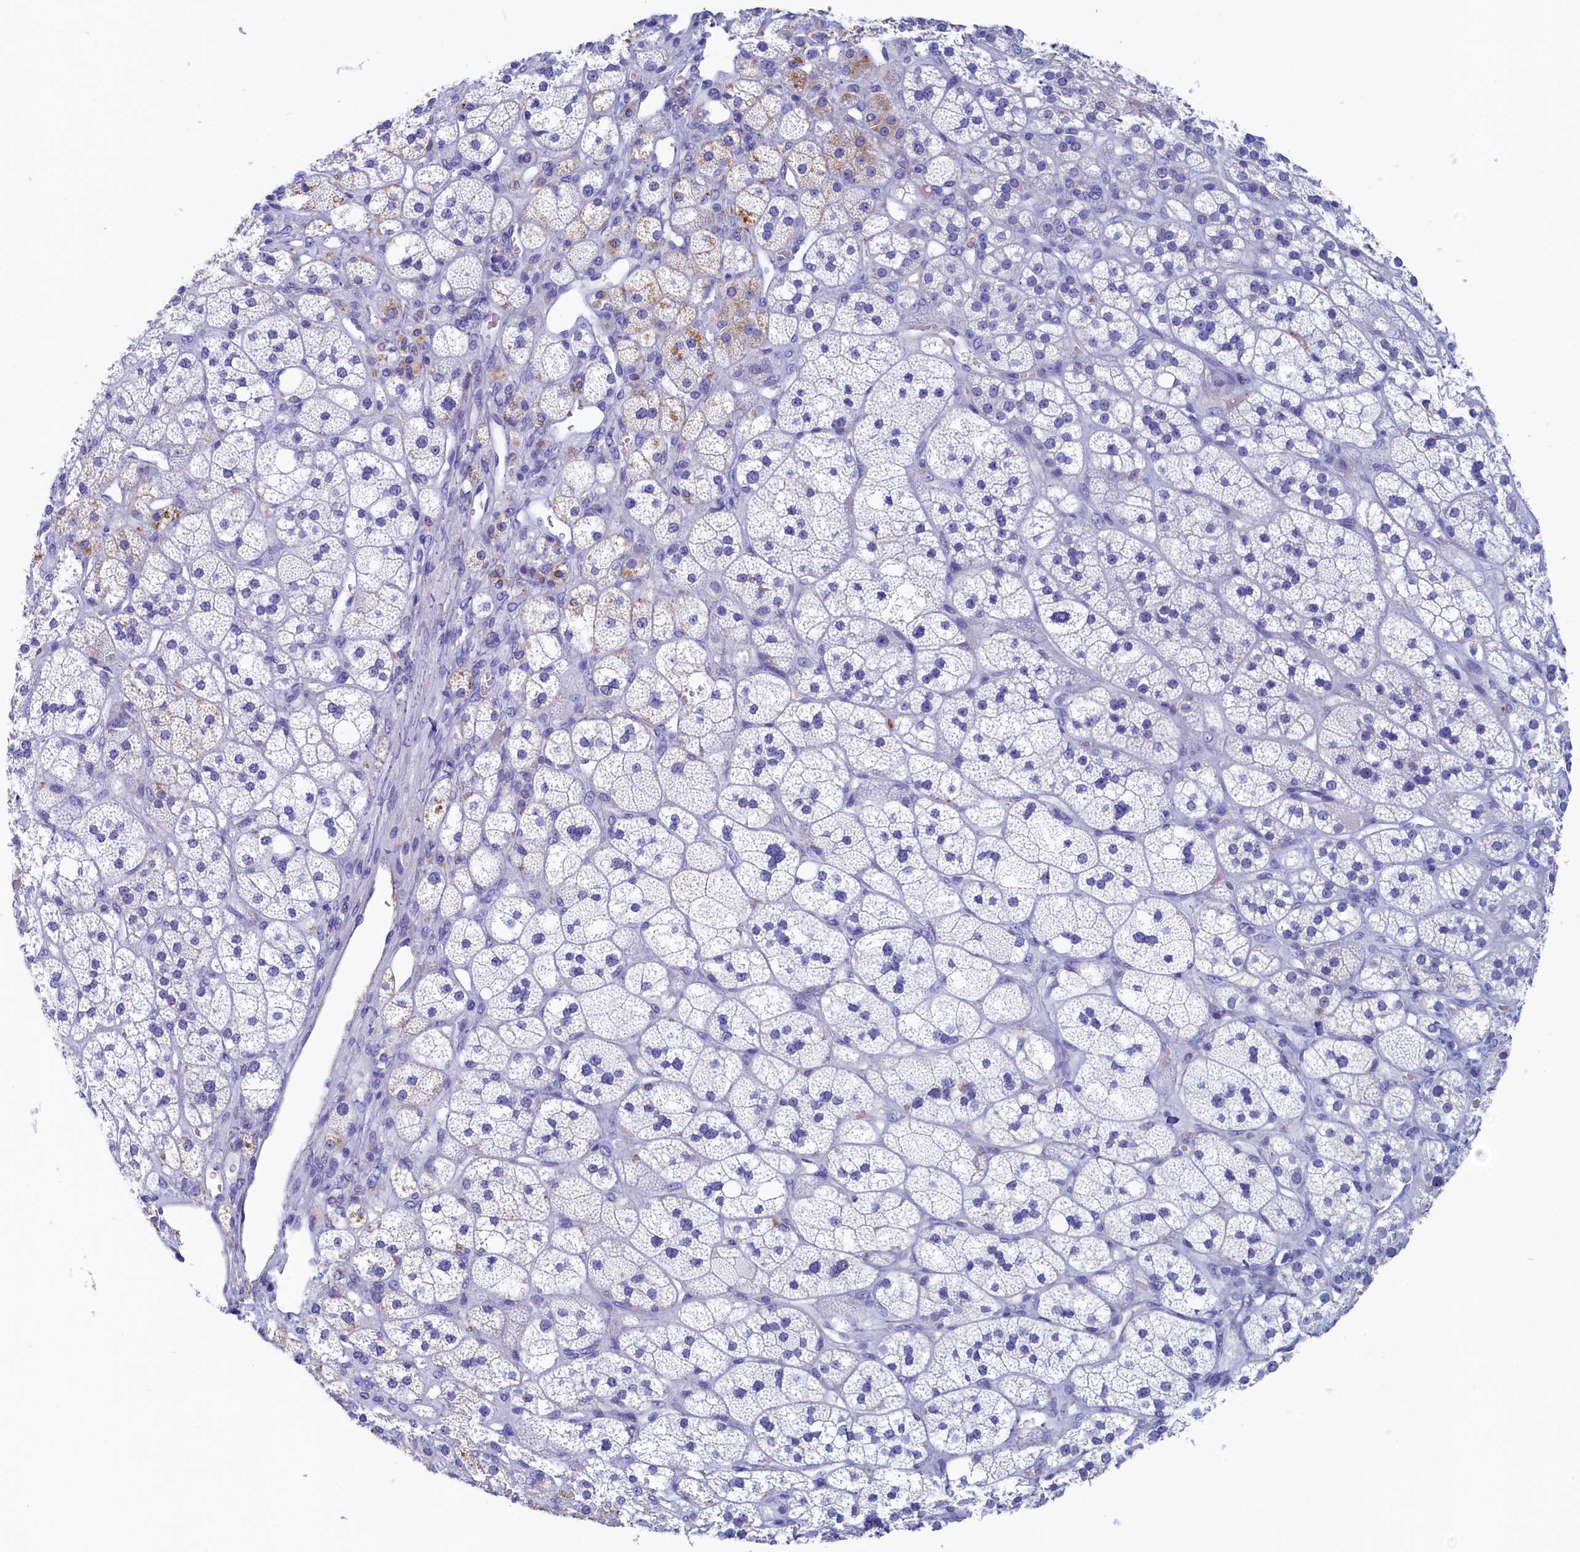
{"staining": {"intensity": "negative", "quantity": "none", "location": "none"}, "tissue": "adrenal gland", "cell_type": "Glandular cells", "image_type": "normal", "snomed": [{"axis": "morphology", "description": "Normal tissue, NOS"}, {"axis": "topography", "description": "Adrenal gland"}], "caption": "This photomicrograph is of normal adrenal gland stained with immunohistochemistry (IHC) to label a protein in brown with the nuclei are counter-stained blue. There is no positivity in glandular cells. (Brightfield microscopy of DAB (3,3'-diaminobenzidine) immunohistochemistry (IHC) at high magnification).", "gene": "GUCA1C", "patient": {"sex": "male", "age": 61}}